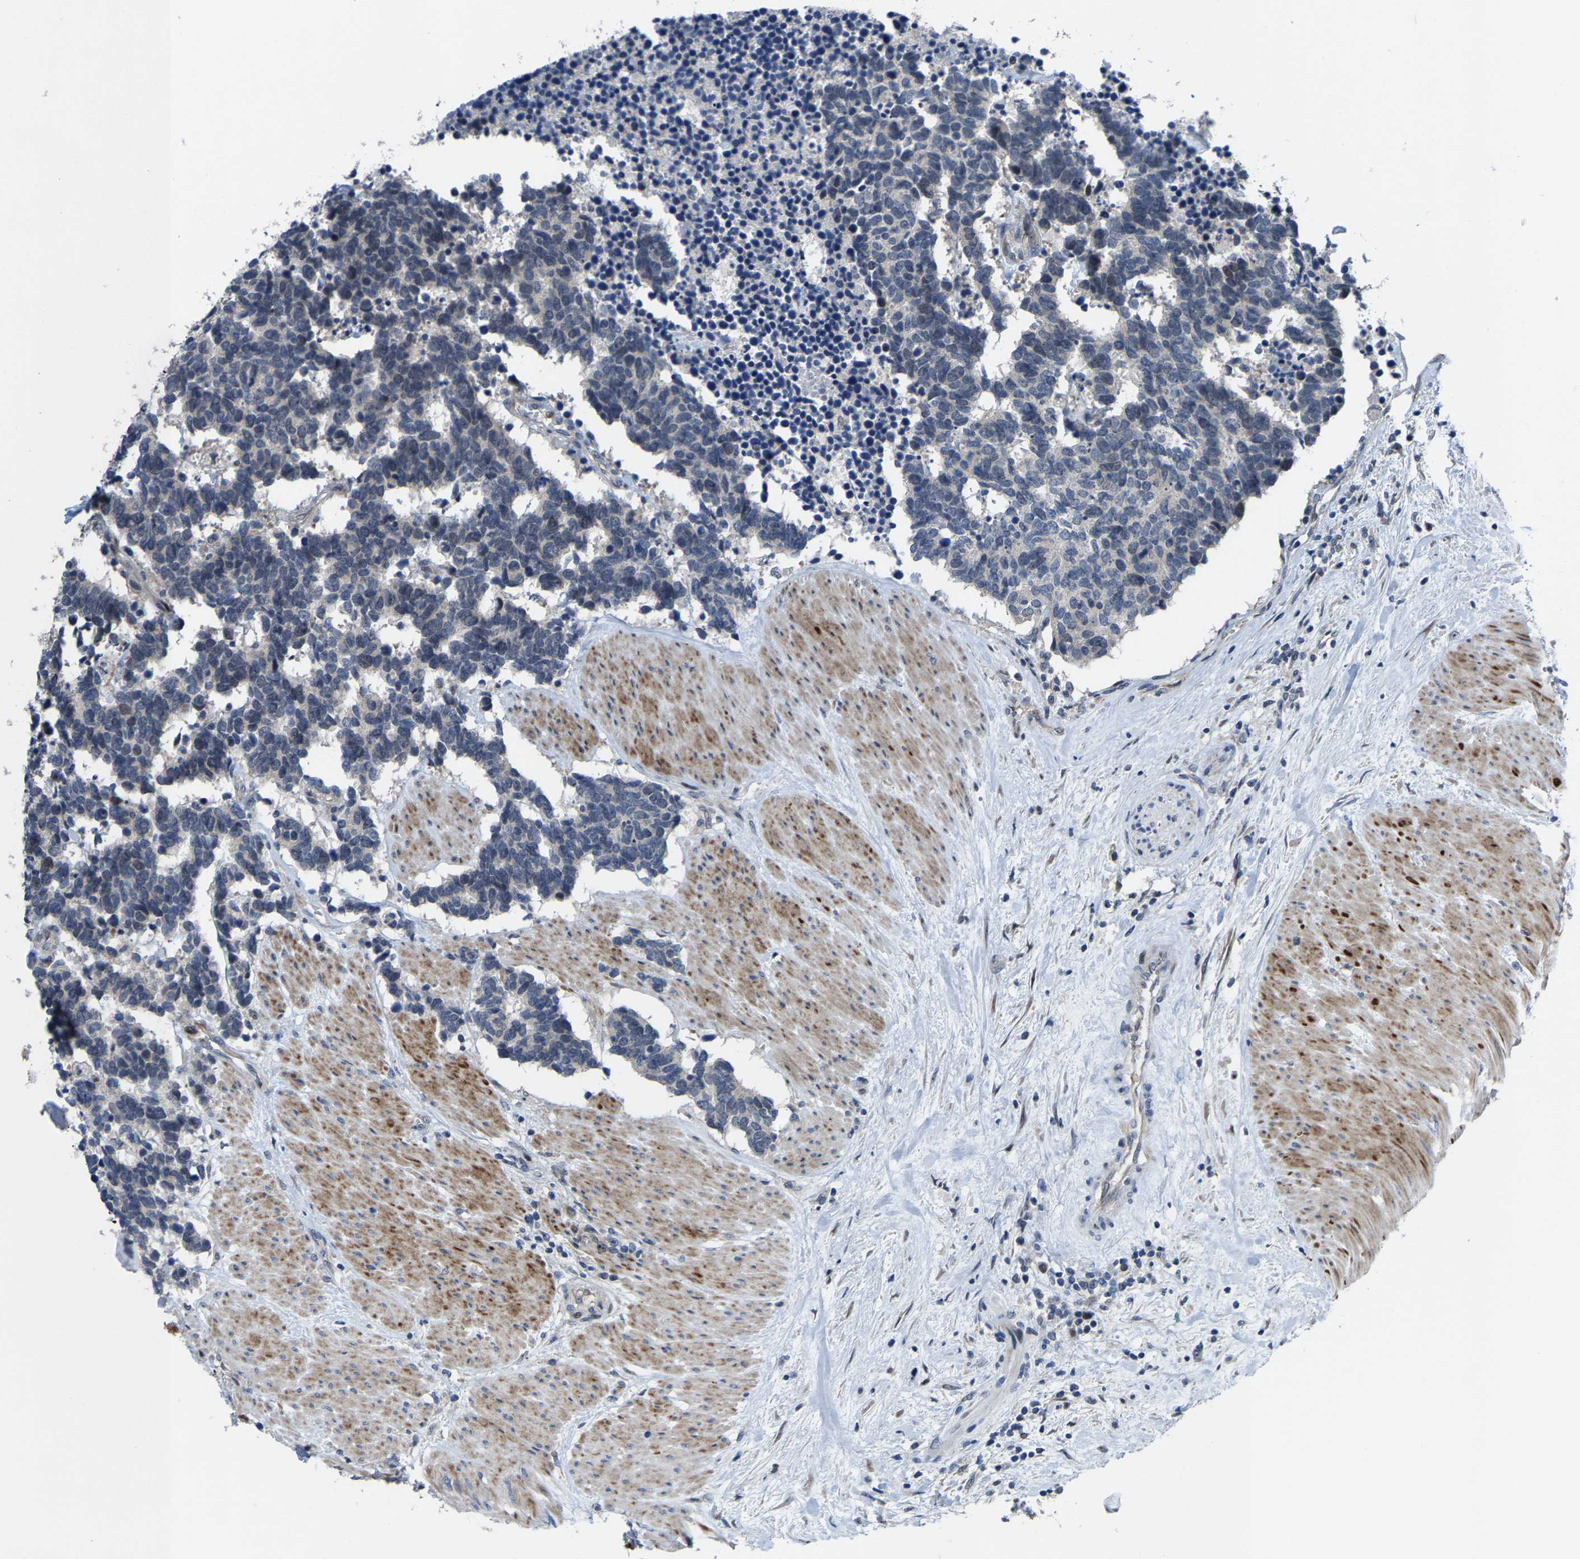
{"staining": {"intensity": "negative", "quantity": "none", "location": "none"}, "tissue": "carcinoid", "cell_type": "Tumor cells", "image_type": "cancer", "snomed": [{"axis": "morphology", "description": "Carcinoma, NOS"}, {"axis": "morphology", "description": "Carcinoid, malignant, NOS"}, {"axis": "topography", "description": "Urinary bladder"}], "caption": "Immunohistochemical staining of carcinoma shows no significant staining in tumor cells.", "gene": "HAUS6", "patient": {"sex": "male", "age": 57}}